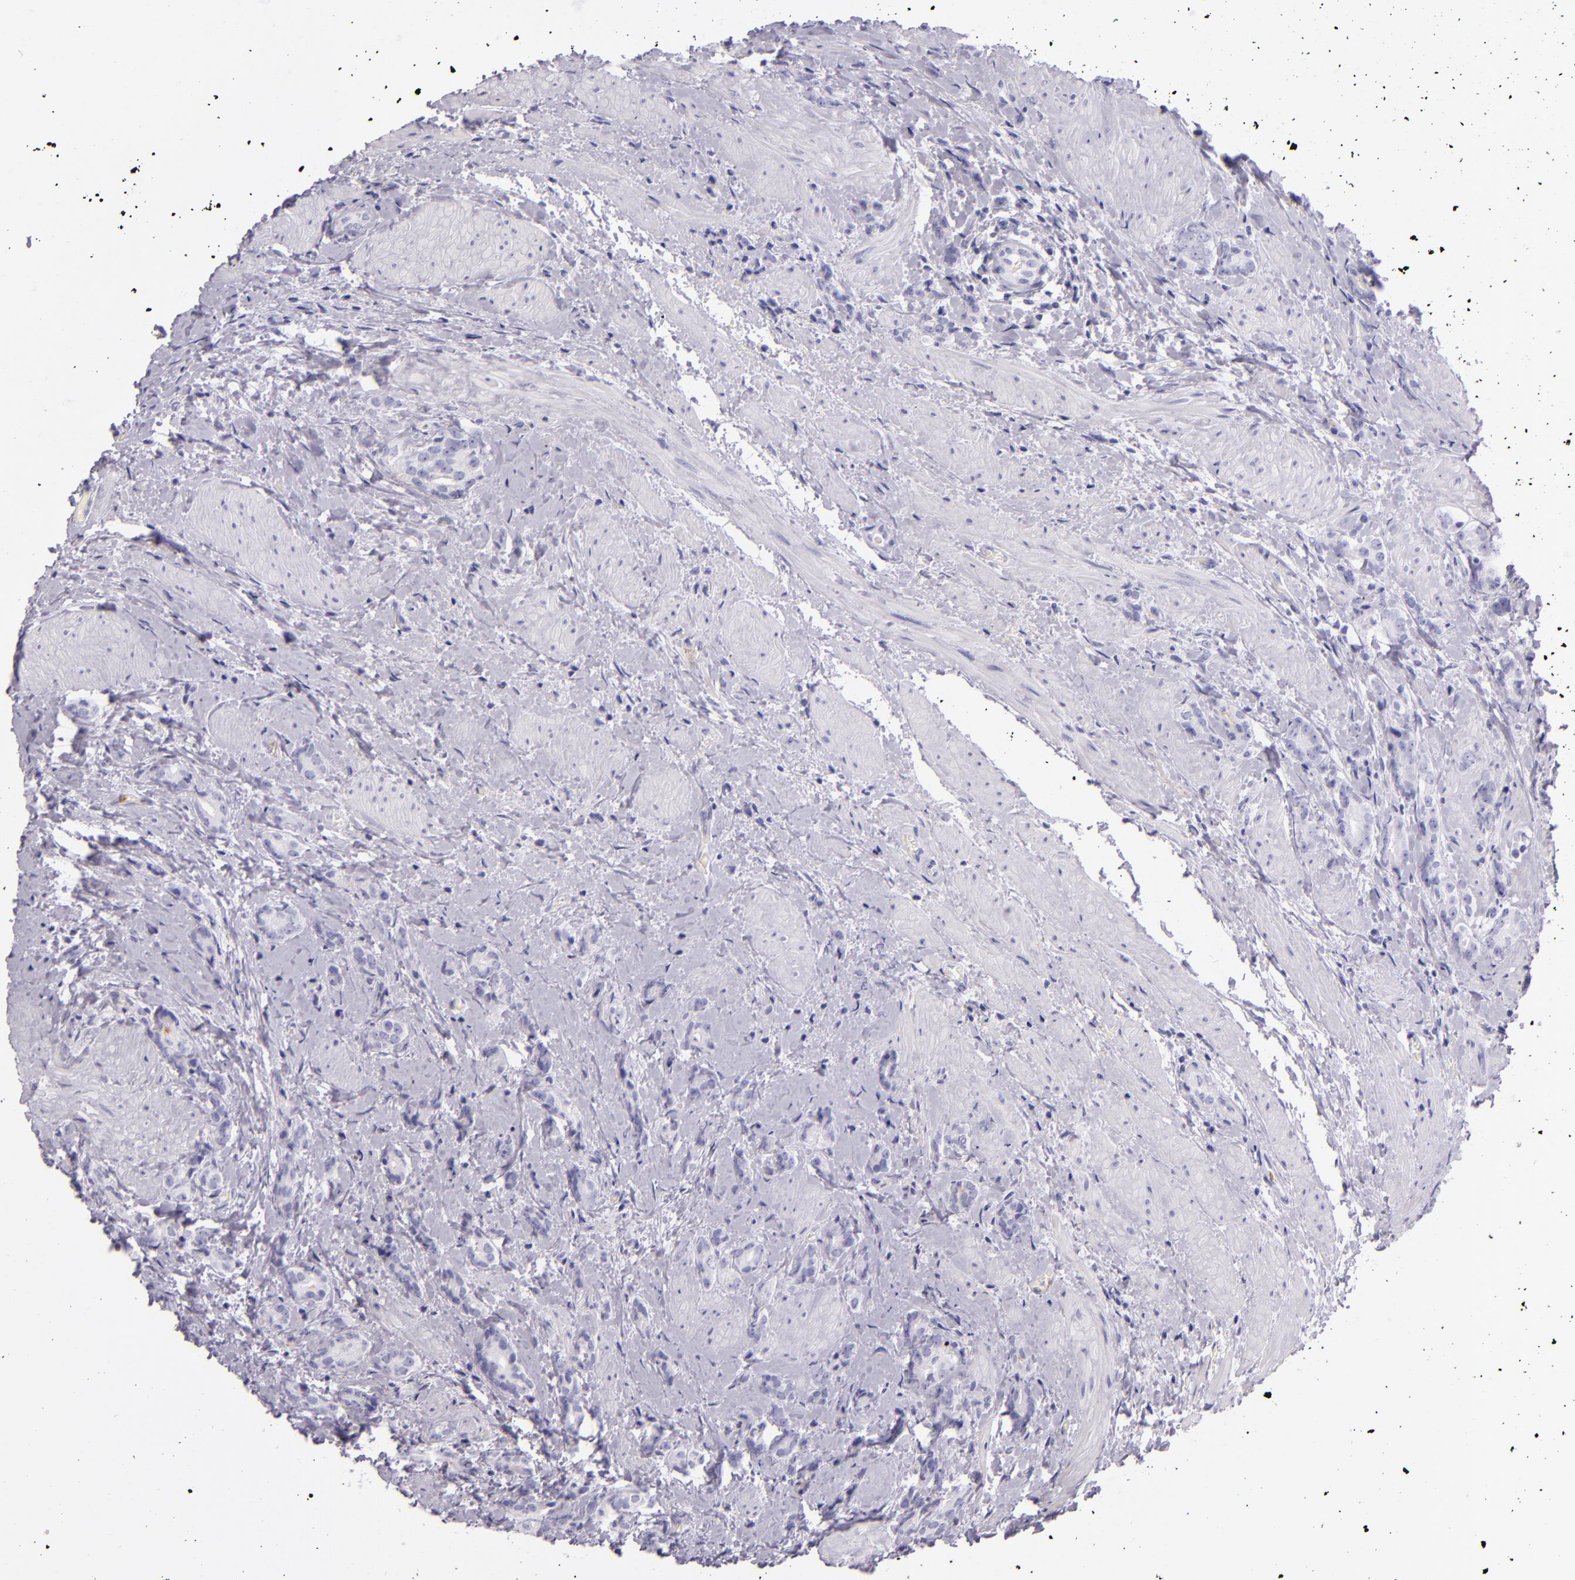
{"staining": {"intensity": "negative", "quantity": "none", "location": "none"}, "tissue": "prostate cancer", "cell_type": "Tumor cells", "image_type": "cancer", "snomed": [{"axis": "morphology", "description": "Adenocarcinoma, Medium grade"}, {"axis": "topography", "description": "Prostate"}], "caption": "Photomicrograph shows no protein expression in tumor cells of prostate medium-grade adenocarcinoma tissue.", "gene": "CEACAM1", "patient": {"sex": "male", "age": 59}}